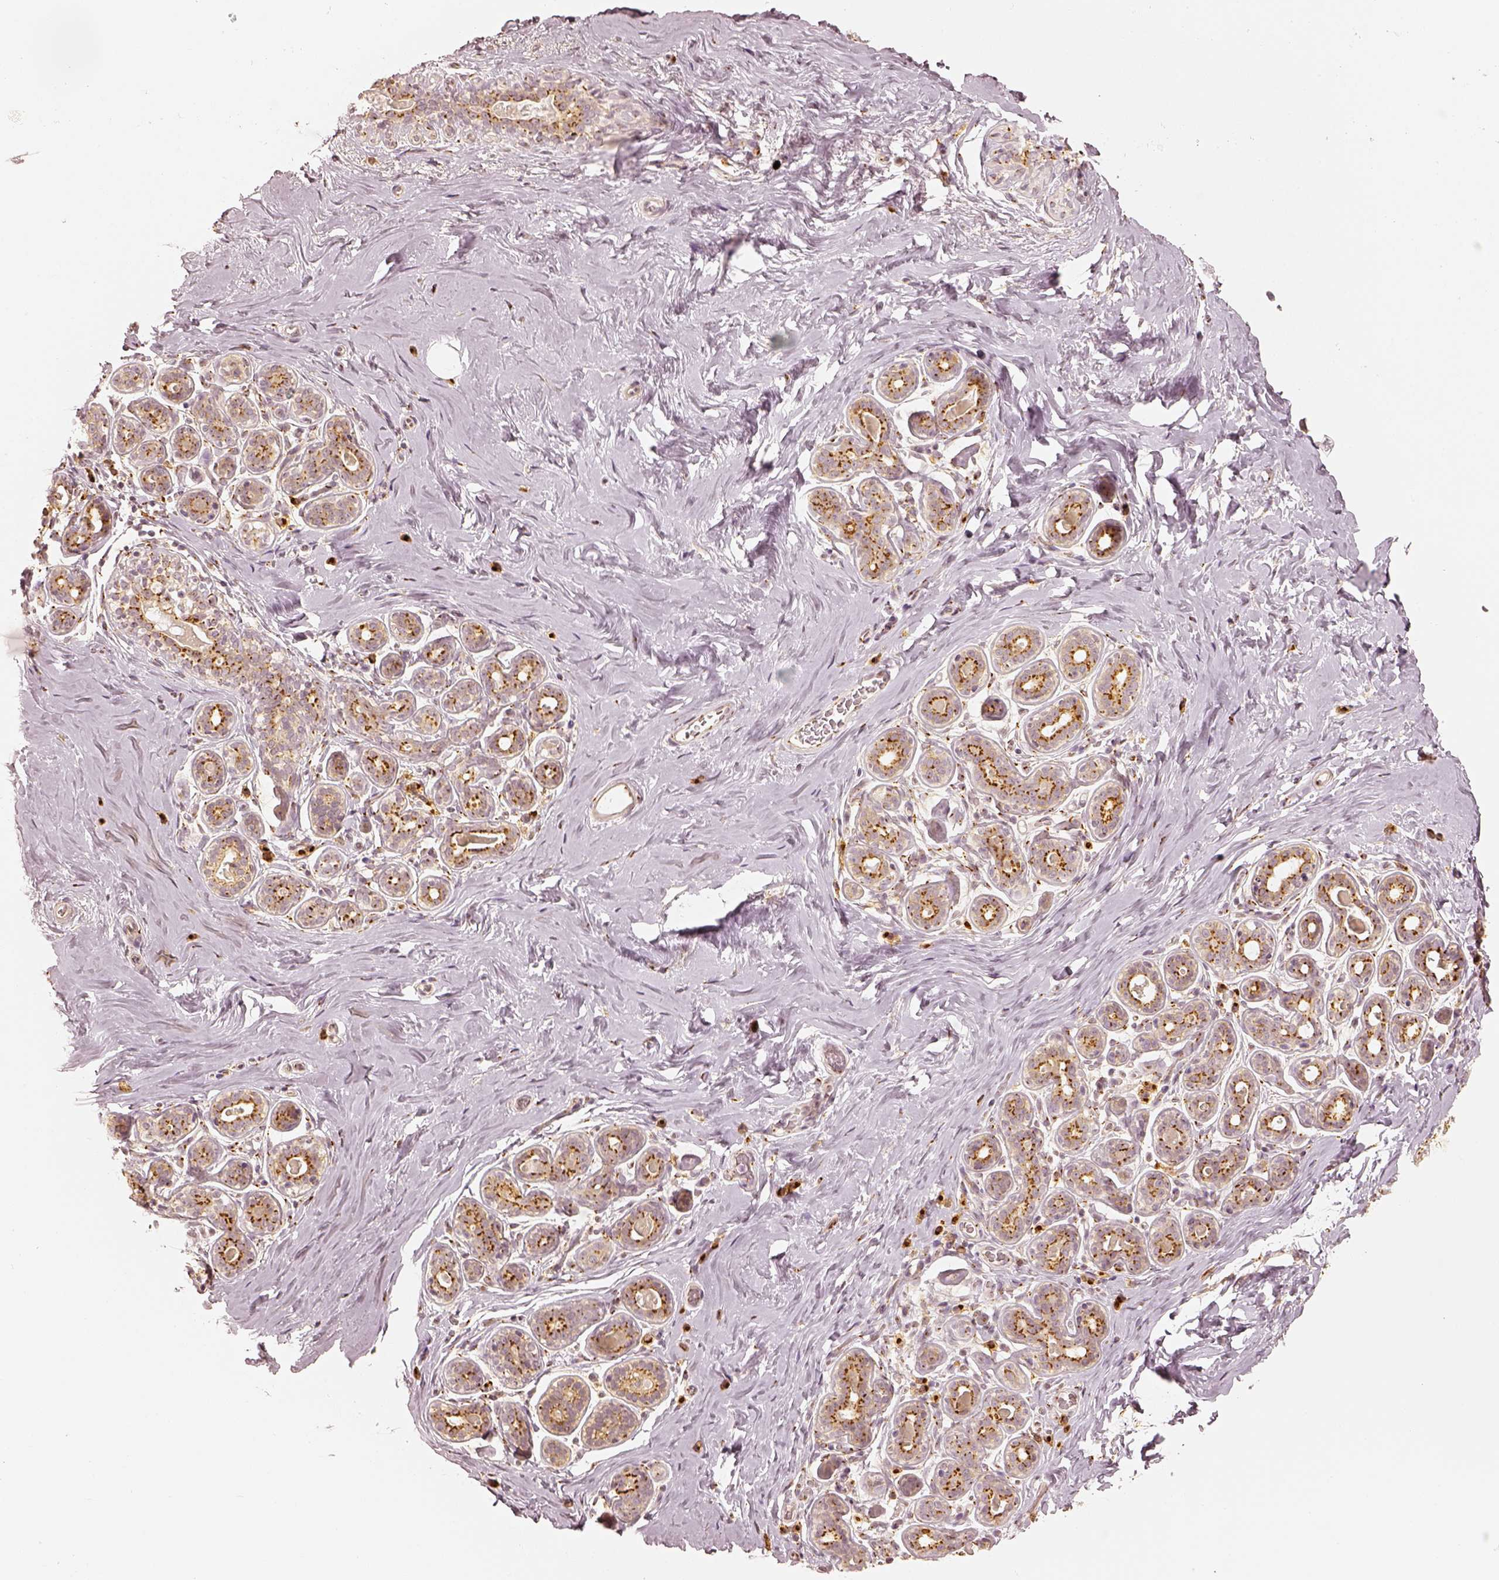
{"staining": {"intensity": "negative", "quantity": "none", "location": "none"}, "tissue": "breast", "cell_type": "Adipocytes", "image_type": "normal", "snomed": [{"axis": "morphology", "description": "Normal tissue, NOS"}, {"axis": "topography", "description": "Skin"}, {"axis": "topography", "description": "Breast"}], "caption": "High power microscopy photomicrograph of an immunohistochemistry micrograph of unremarkable breast, revealing no significant staining in adipocytes.", "gene": "GORASP2", "patient": {"sex": "female", "age": 43}}